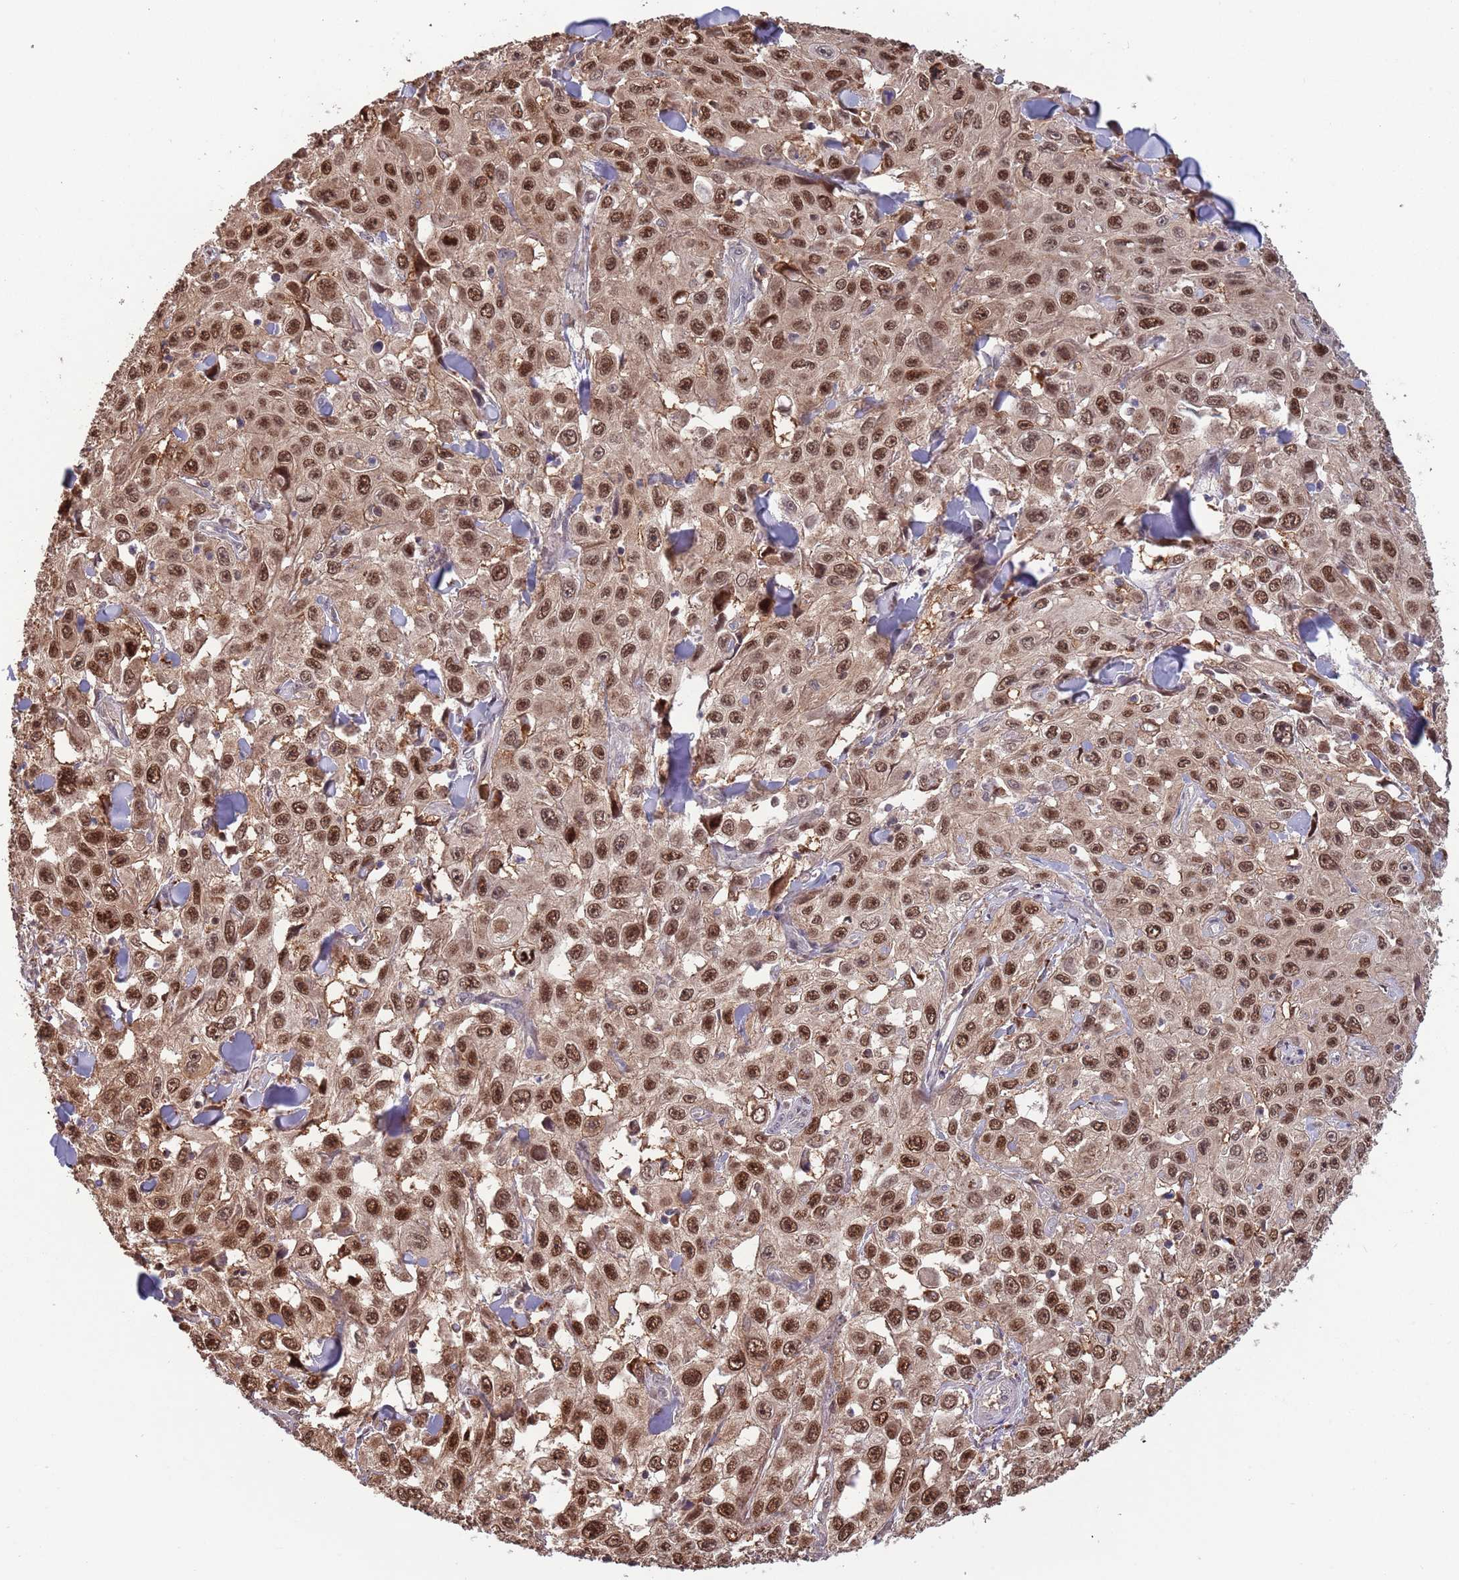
{"staining": {"intensity": "strong", "quantity": ">75%", "location": "nuclear"}, "tissue": "skin cancer", "cell_type": "Tumor cells", "image_type": "cancer", "snomed": [{"axis": "morphology", "description": "Squamous cell carcinoma, NOS"}, {"axis": "topography", "description": "Skin"}], "caption": "Immunohistochemistry (IHC) staining of squamous cell carcinoma (skin), which shows high levels of strong nuclear staining in approximately >75% of tumor cells indicating strong nuclear protein staining. The staining was performed using DAB (brown) for protein detection and nuclei were counterstained in hematoxylin (blue).", "gene": "SALL1", "patient": {"sex": "male", "age": 82}}